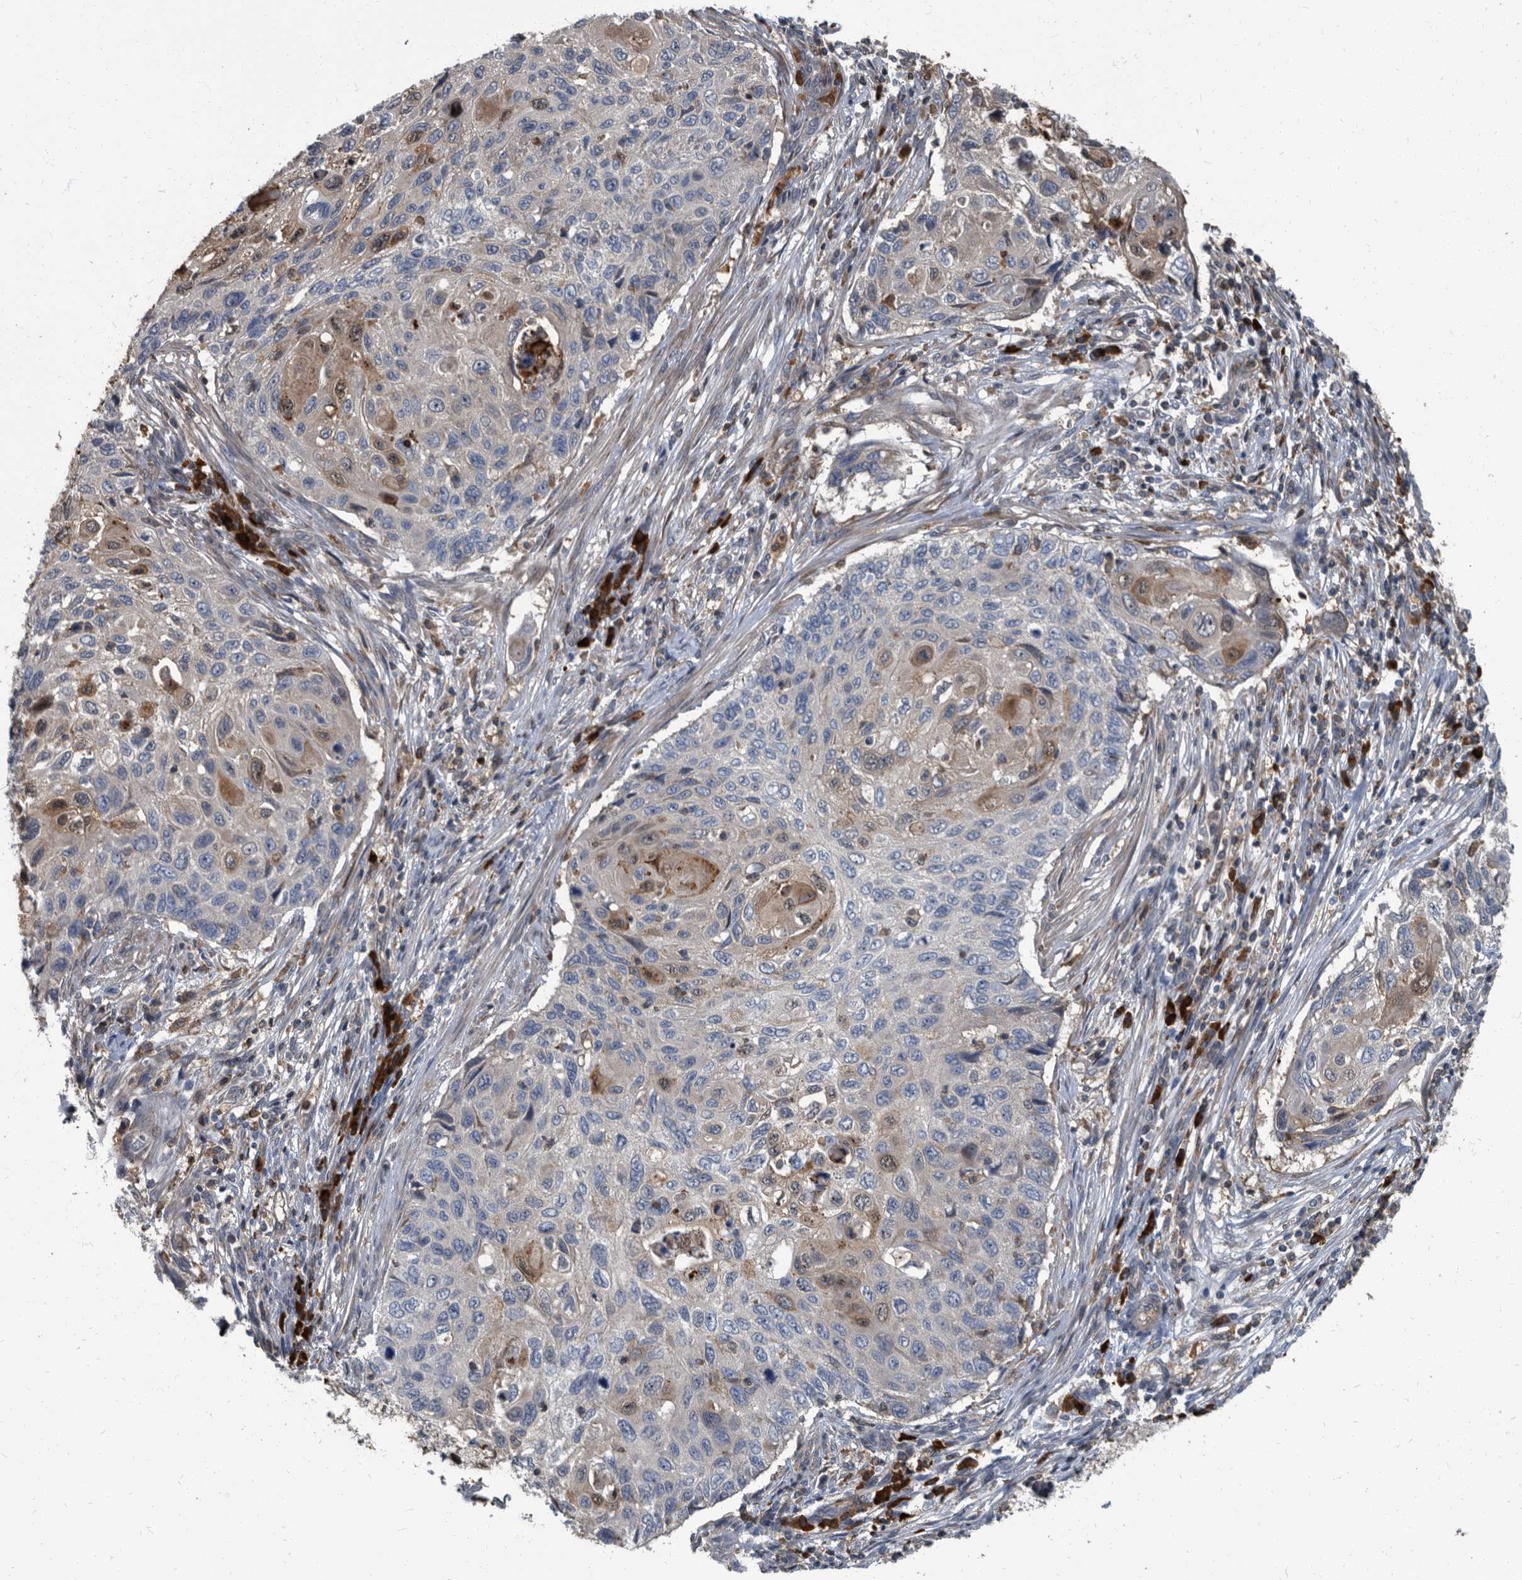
{"staining": {"intensity": "weak", "quantity": "<25%", "location": "cytoplasmic/membranous,nuclear"}, "tissue": "cervical cancer", "cell_type": "Tumor cells", "image_type": "cancer", "snomed": [{"axis": "morphology", "description": "Squamous cell carcinoma, NOS"}, {"axis": "topography", "description": "Cervix"}], "caption": "This is a micrograph of immunohistochemistry (IHC) staining of cervical squamous cell carcinoma, which shows no expression in tumor cells.", "gene": "CDV3", "patient": {"sex": "female", "age": 70}}